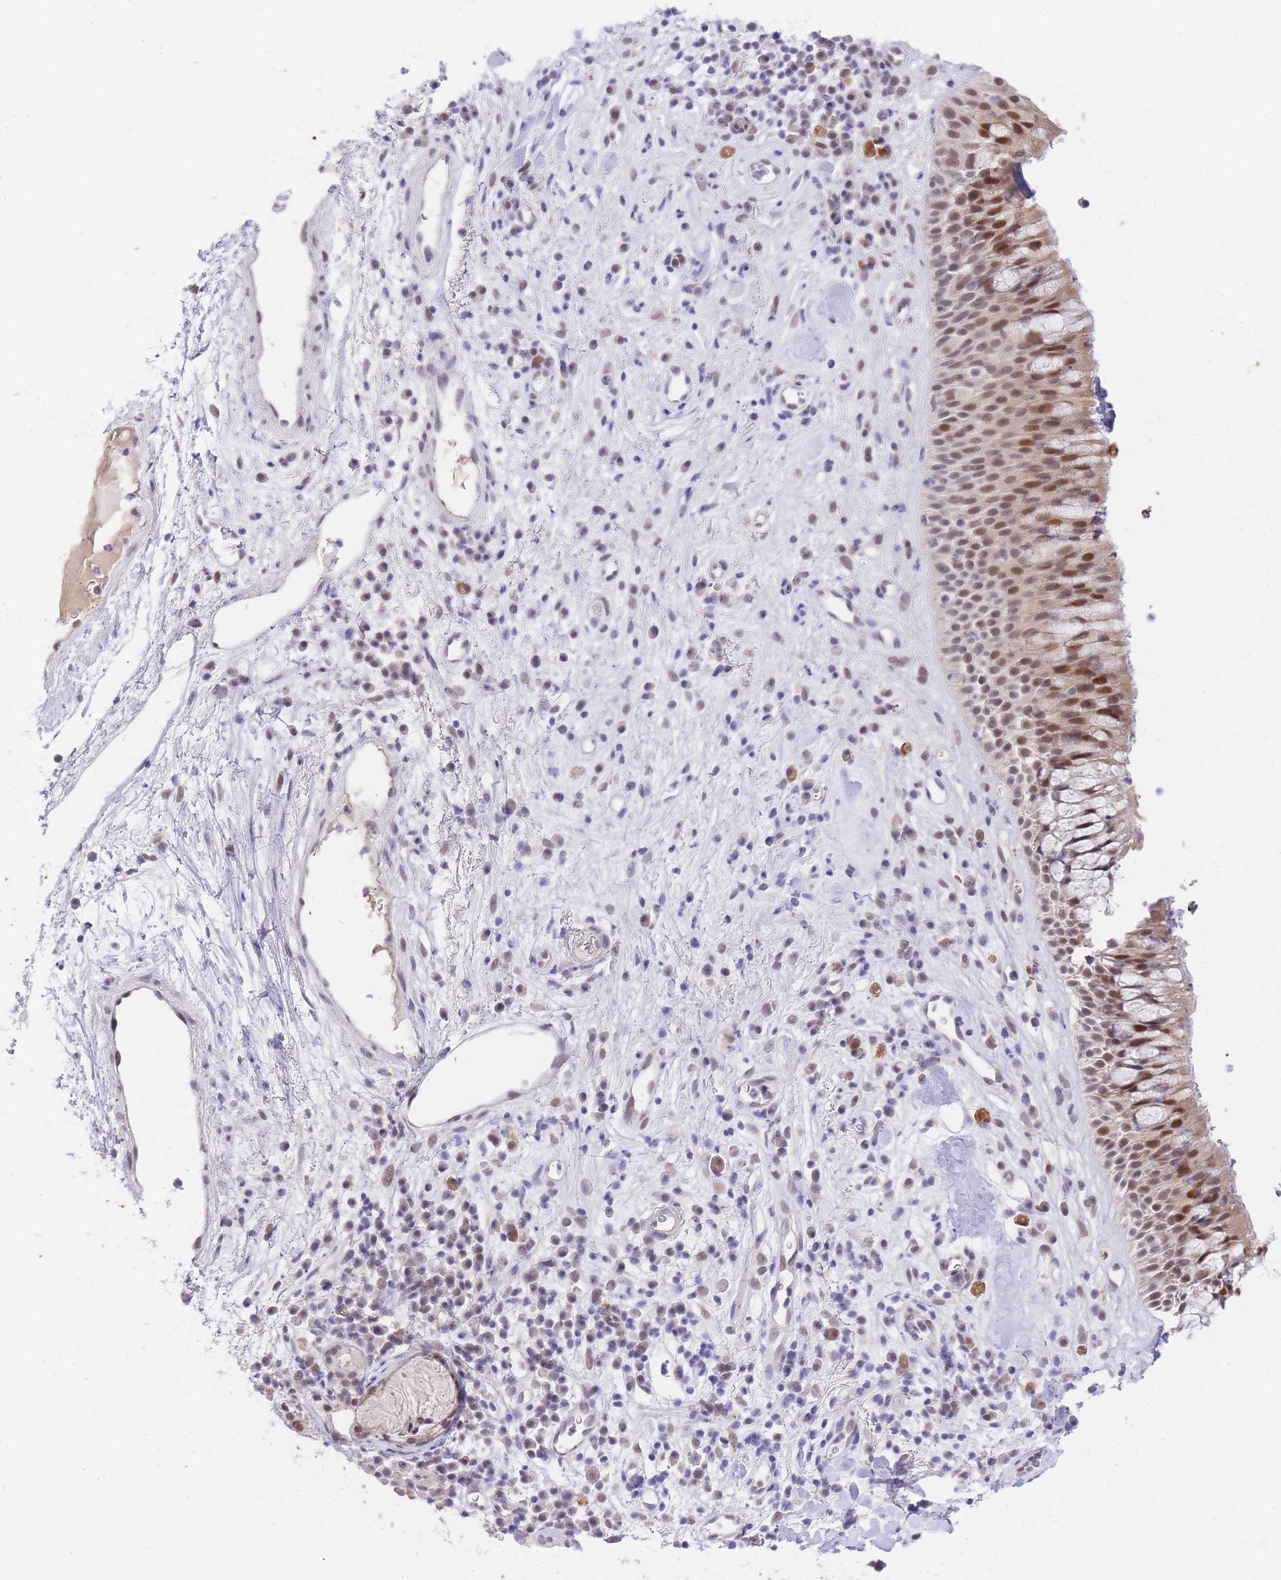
{"staining": {"intensity": "moderate", "quantity": ">75%", "location": "nuclear"}, "tissue": "nasopharynx", "cell_type": "Respiratory epithelial cells", "image_type": "normal", "snomed": [{"axis": "morphology", "description": "Normal tissue, NOS"}, {"axis": "morphology", "description": "Squamous cell carcinoma, NOS"}, {"axis": "topography", "description": "Nasopharynx"}, {"axis": "topography", "description": "Head-Neck"}], "caption": "Moderate nuclear positivity for a protein is identified in approximately >75% of respiratory epithelial cells of unremarkable nasopharynx using IHC.", "gene": "UBXN7", "patient": {"sex": "male", "age": 85}}